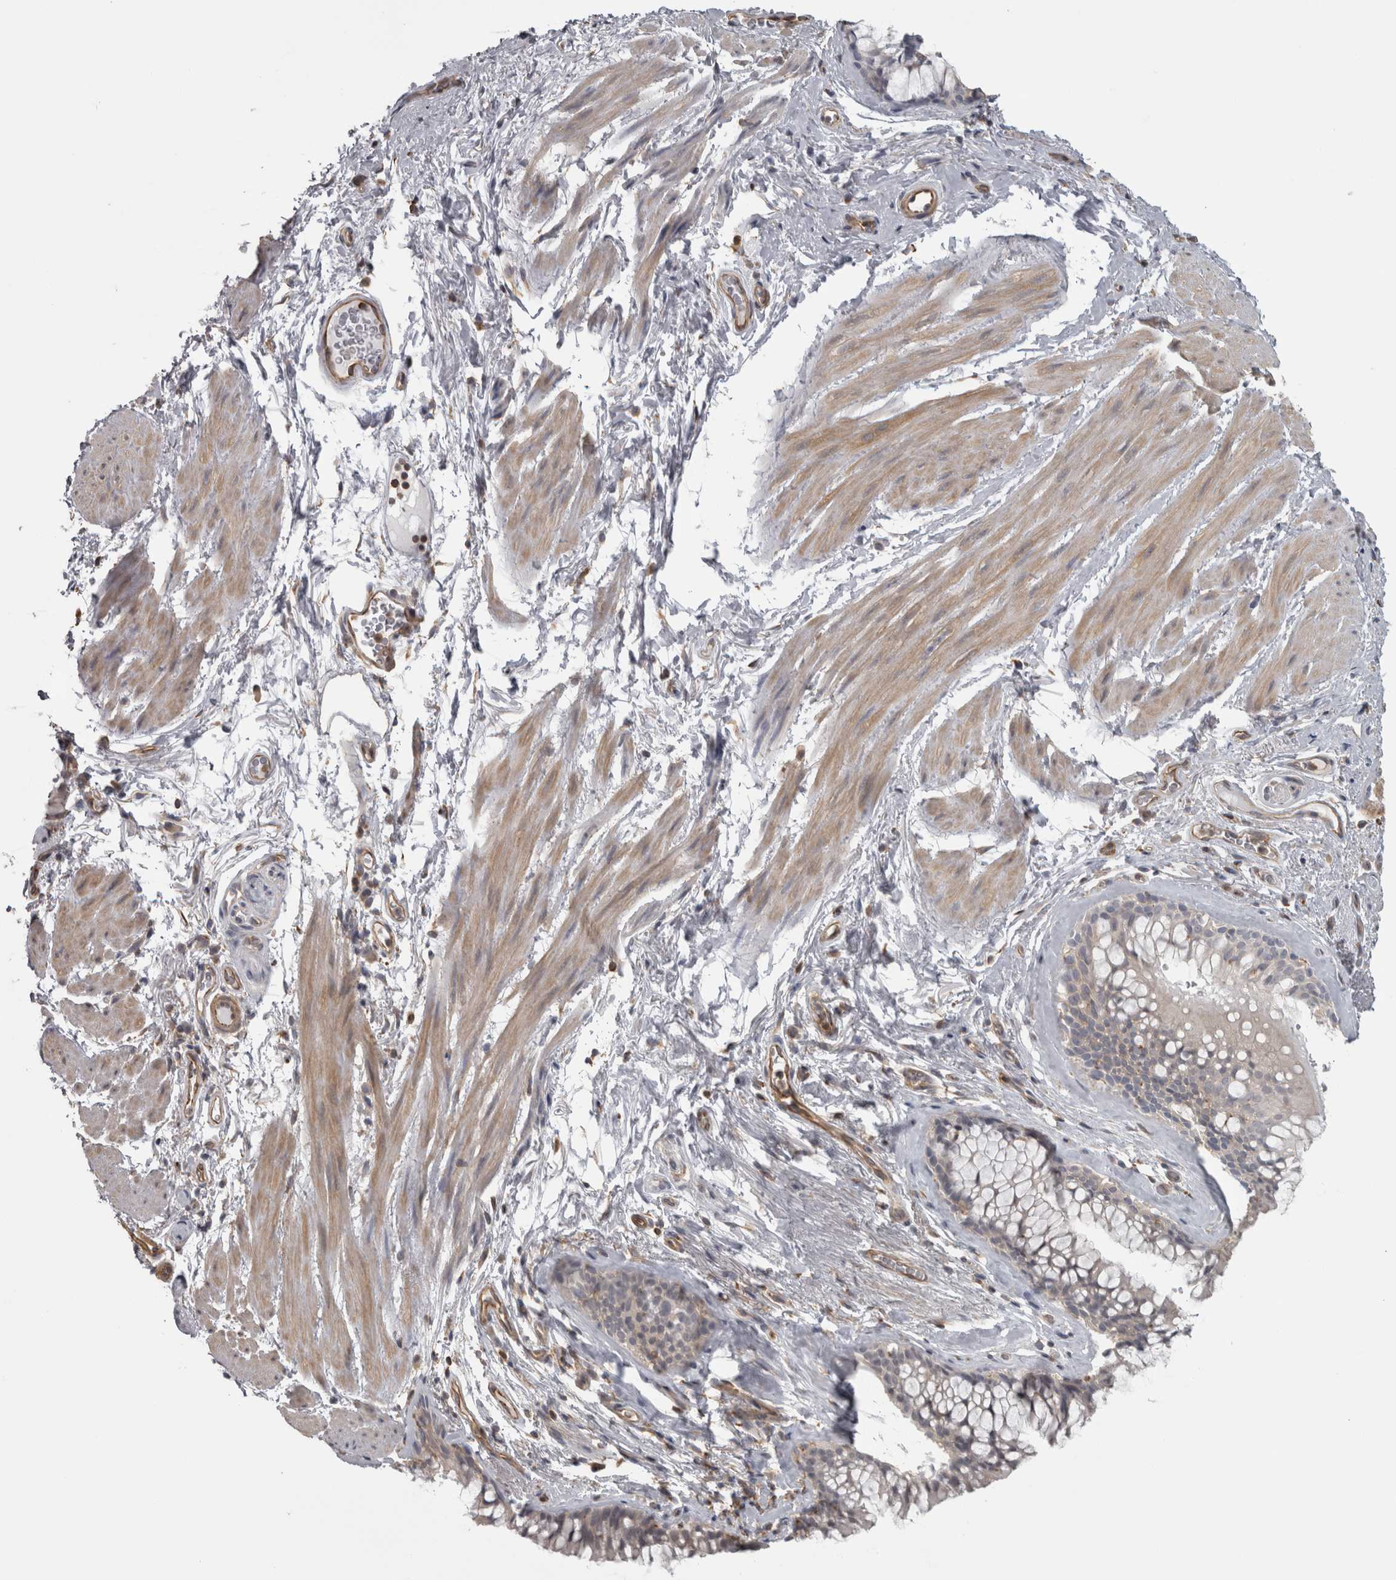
{"staining": {"intensity": "weak", "quantity": "<25%", "location": "cytoplasmic/membranous"}, "tissue": "bronchus", "cell_type": "Respiratory epithelial cells", "image_type": "normal", "snomed": [{"axis": "morphology", "description": "Normal tissue, NOS"}, {"axis": "topography", "description": "Cartilage tissue"}, {"axis": "topography", "description": "Bronchus"}], "caption": "Bronchus stained for a protein using immunohistochemistry (IHC) demonstrates no positivity respiratory epithelial cells.", "gene": "PPP1R12B", "patient": {"sex": "female", "age": 53}}